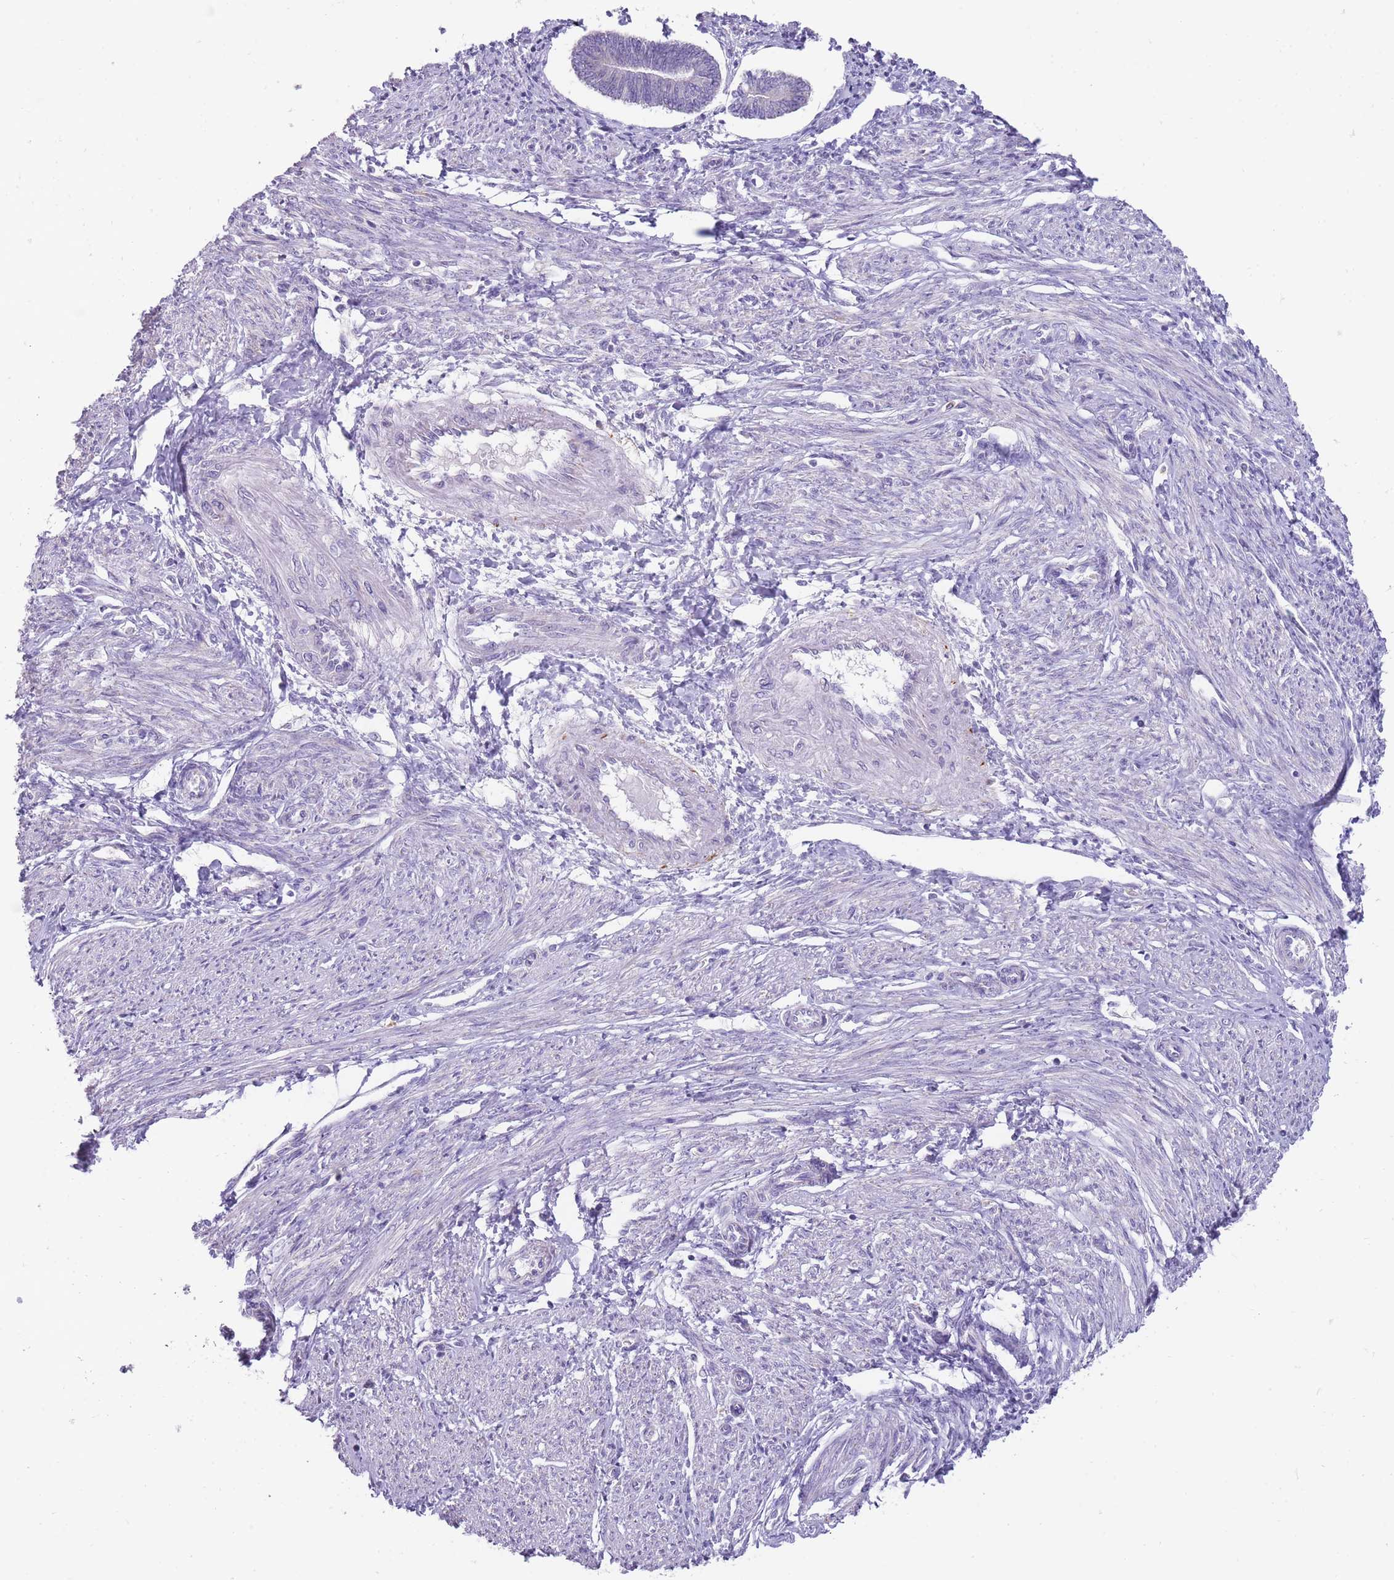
{"staining": {"intensity": "negative", "quantity": "none", "location": "none"}, "tissue": "endometrial cancer", "cell_type": "Tumor cells", "image_type": "cancer", "snomed": [{"axis": "morphology", "description": "Adenocarcinoma, NOS"}, {"axis": "topography", "description": "Endometrium"}], "caption": "Endometrial cancer (adenocarcinoma) stained for a protein using IHC demonstrates no positivity tumor cells.", "gene": "ERICH4", "patient": {"sex": "female", "age": 58}}